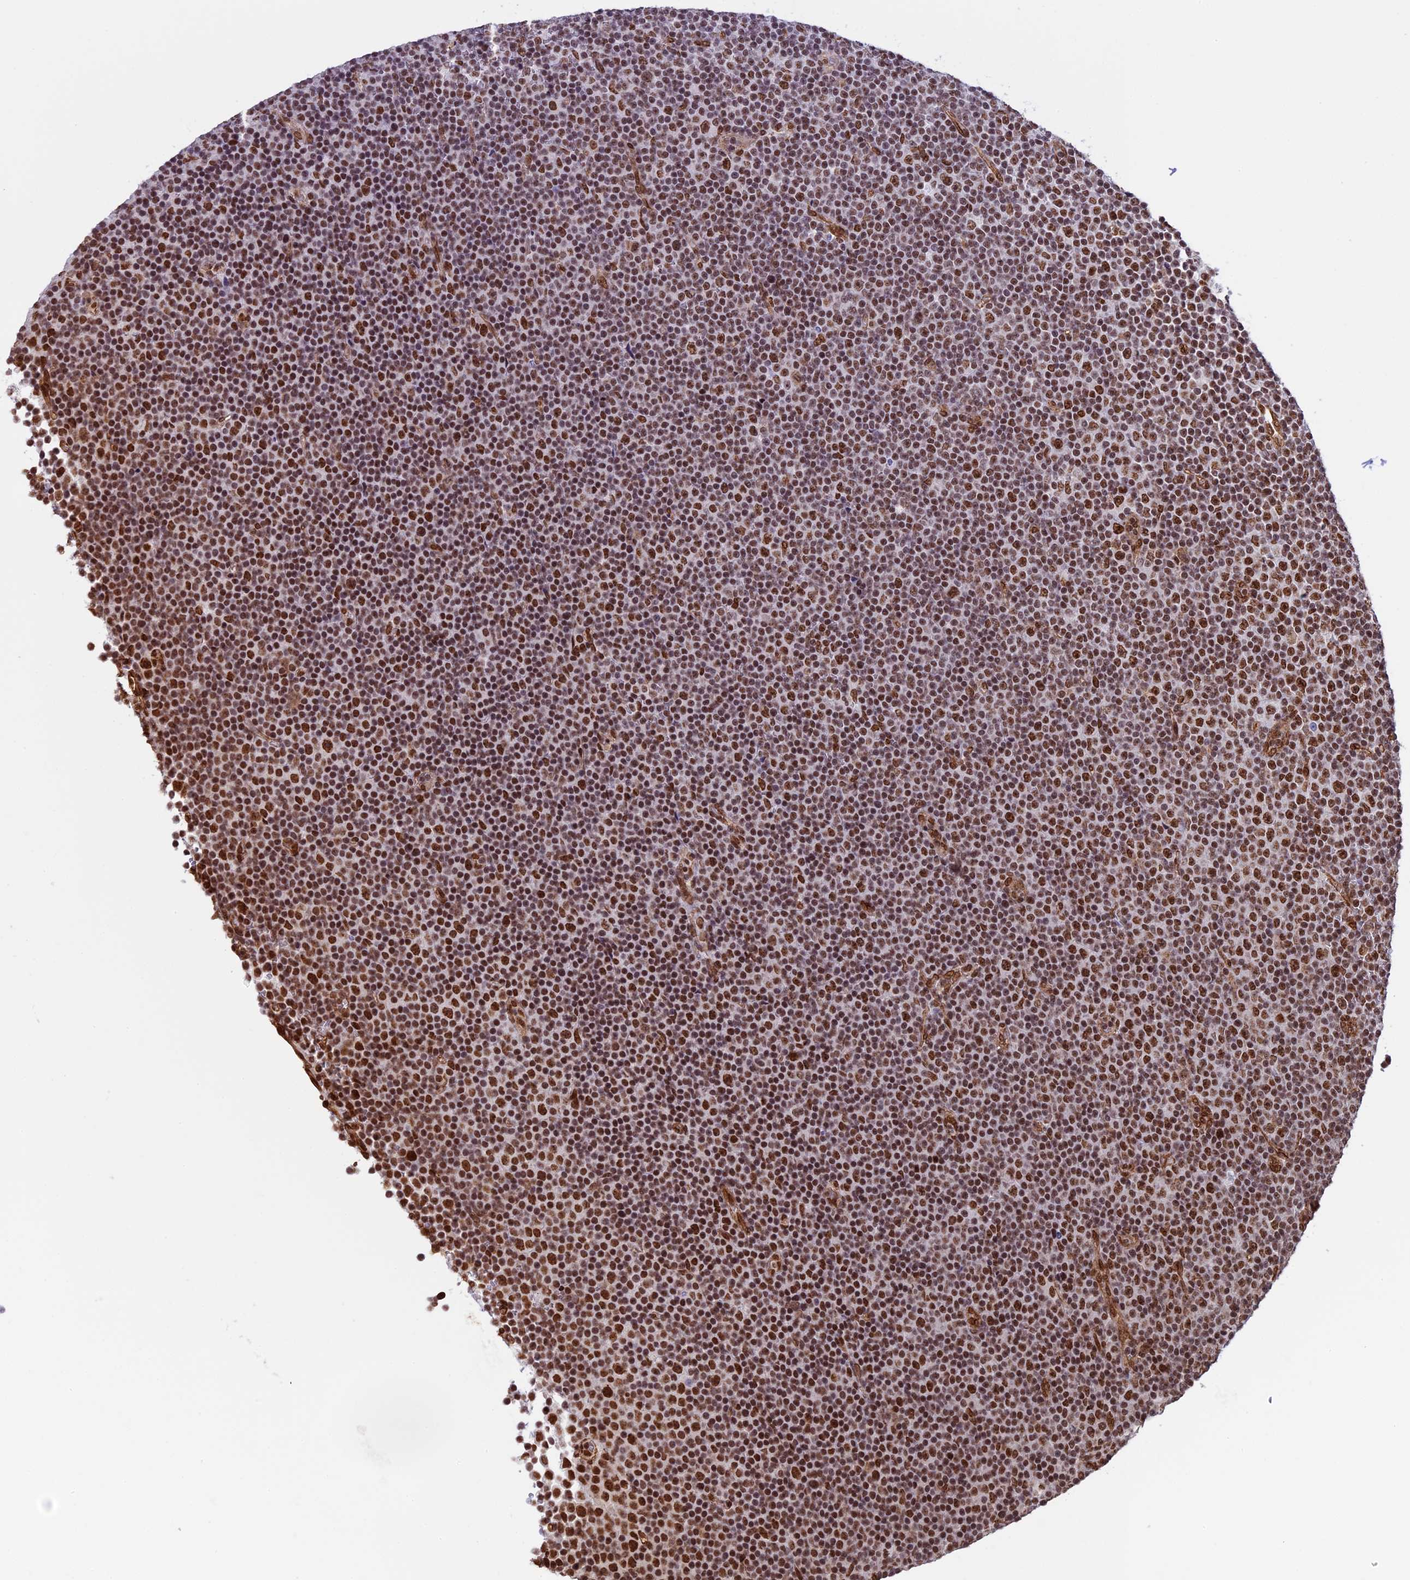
{"staining": {"intensity": "moderate", "quantity": ">75%", "location": "nuclear"}, "tissue": "lymphoma", "cell_type": "Tumor cells", "image_type": "cancer", "snomed": [{"axis": "morphology", "description": "Malignant lymphoma, non-Hodgkin's type, Low grade"}, {"axis": "topography", "description": "Lymph node"}], "caption": "Immunohistochemistry (IHC) of malignant lymphoma, non-Hodgkin's type (low-grade) reveals medium levels of moderate nuclear staining in approximately >75% of tumor cells.", "gene": "MPHOSPH8", "patient": {"sex": "female", "age": 67}}